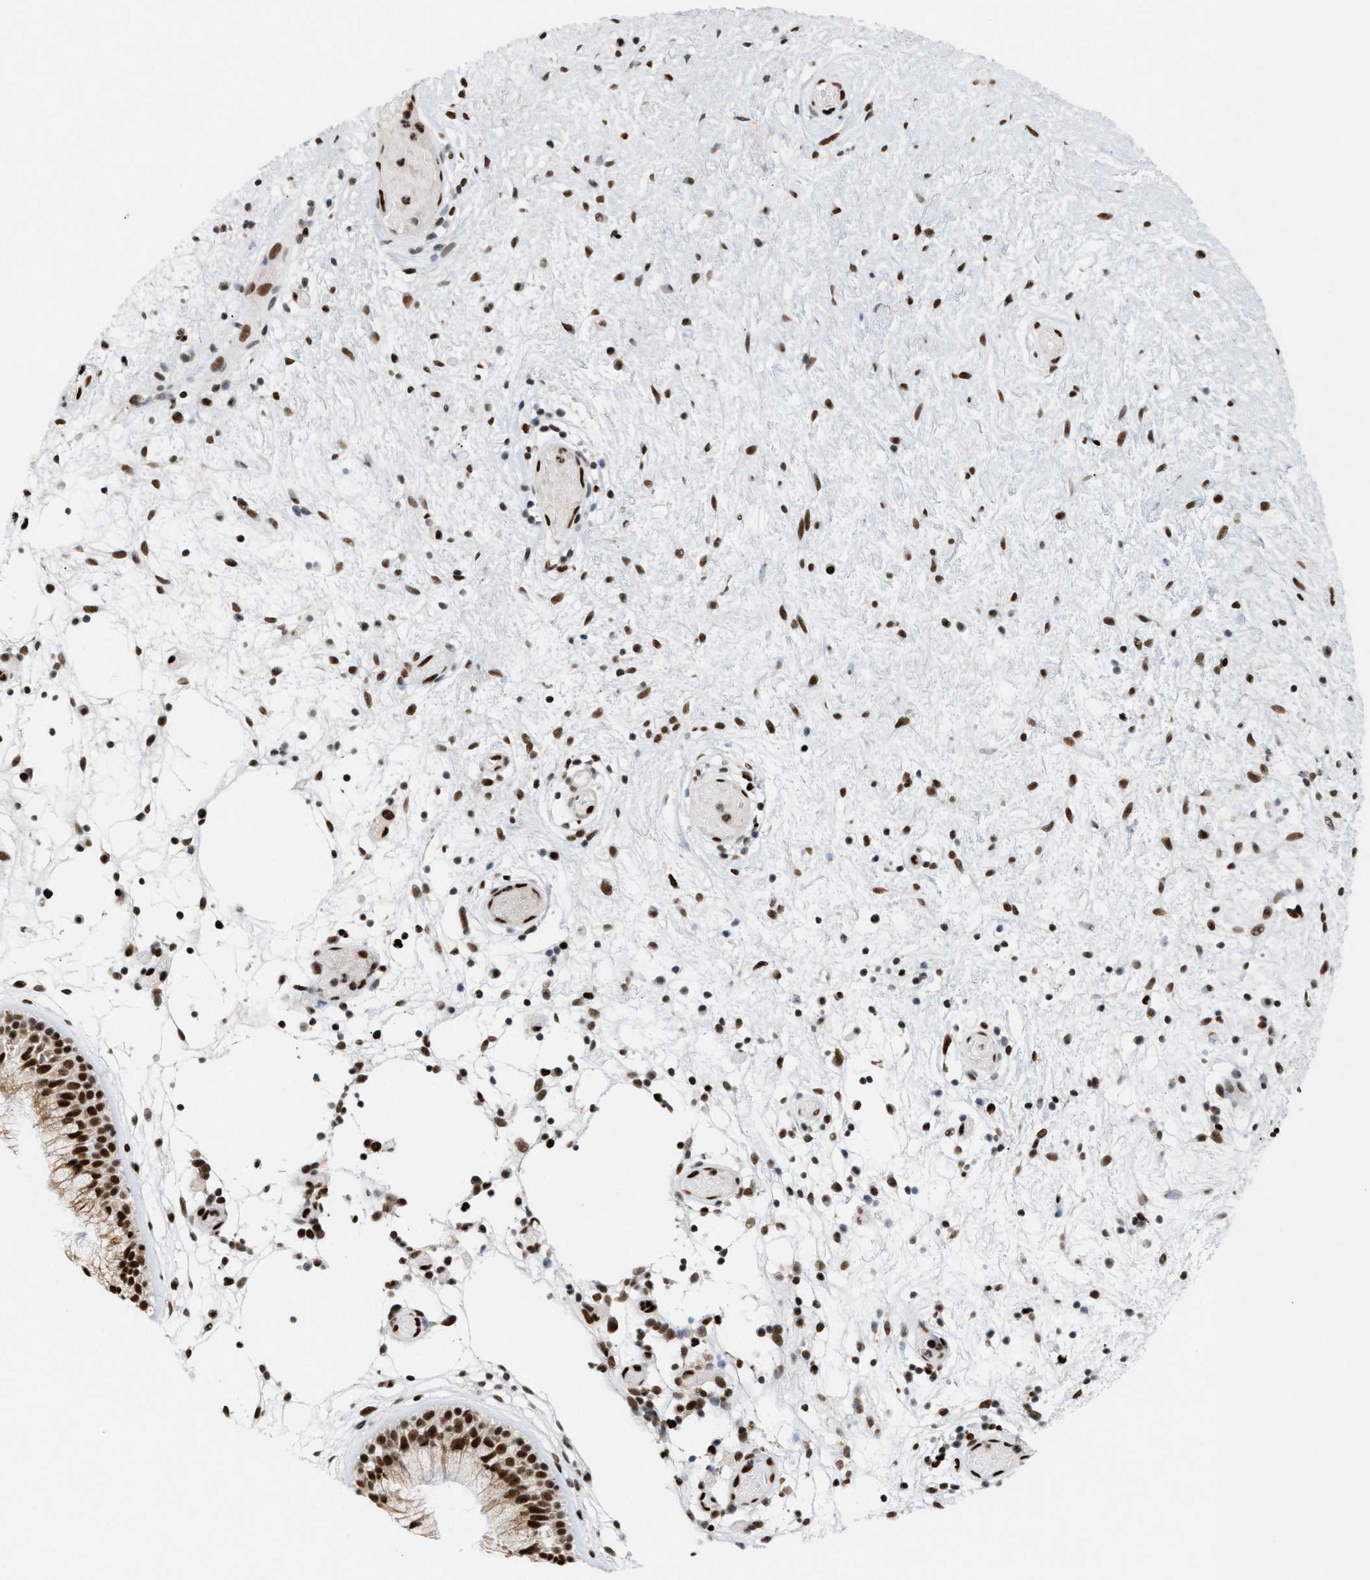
{"staining": {"intensity": "strong", "quantity": ">75%", "location": "cytoplasmic/membranous,nuclear"}, "tissue": "nasopharynx", "cell_type": "Respiratory epithelial cells", "image_type": "normal", "snomed": [{"axis": "morphology", "description": "Normal tissue, NOS"}, {"axis": "morphology", "description": "Inflammation, NOS"}, {"axis": "topography", "description": "Nasopharynx"}], "caption": "Respiratory epithelial cells reveal strong cytoplasmic/membranous,nuclear staining in about >75% of cells in normal nasopharynx. (DAB = brown stain, brightfield microscopy at high magnification).", "gene": "C17orf49", "patient": {"sex": "male", "age": 48}}